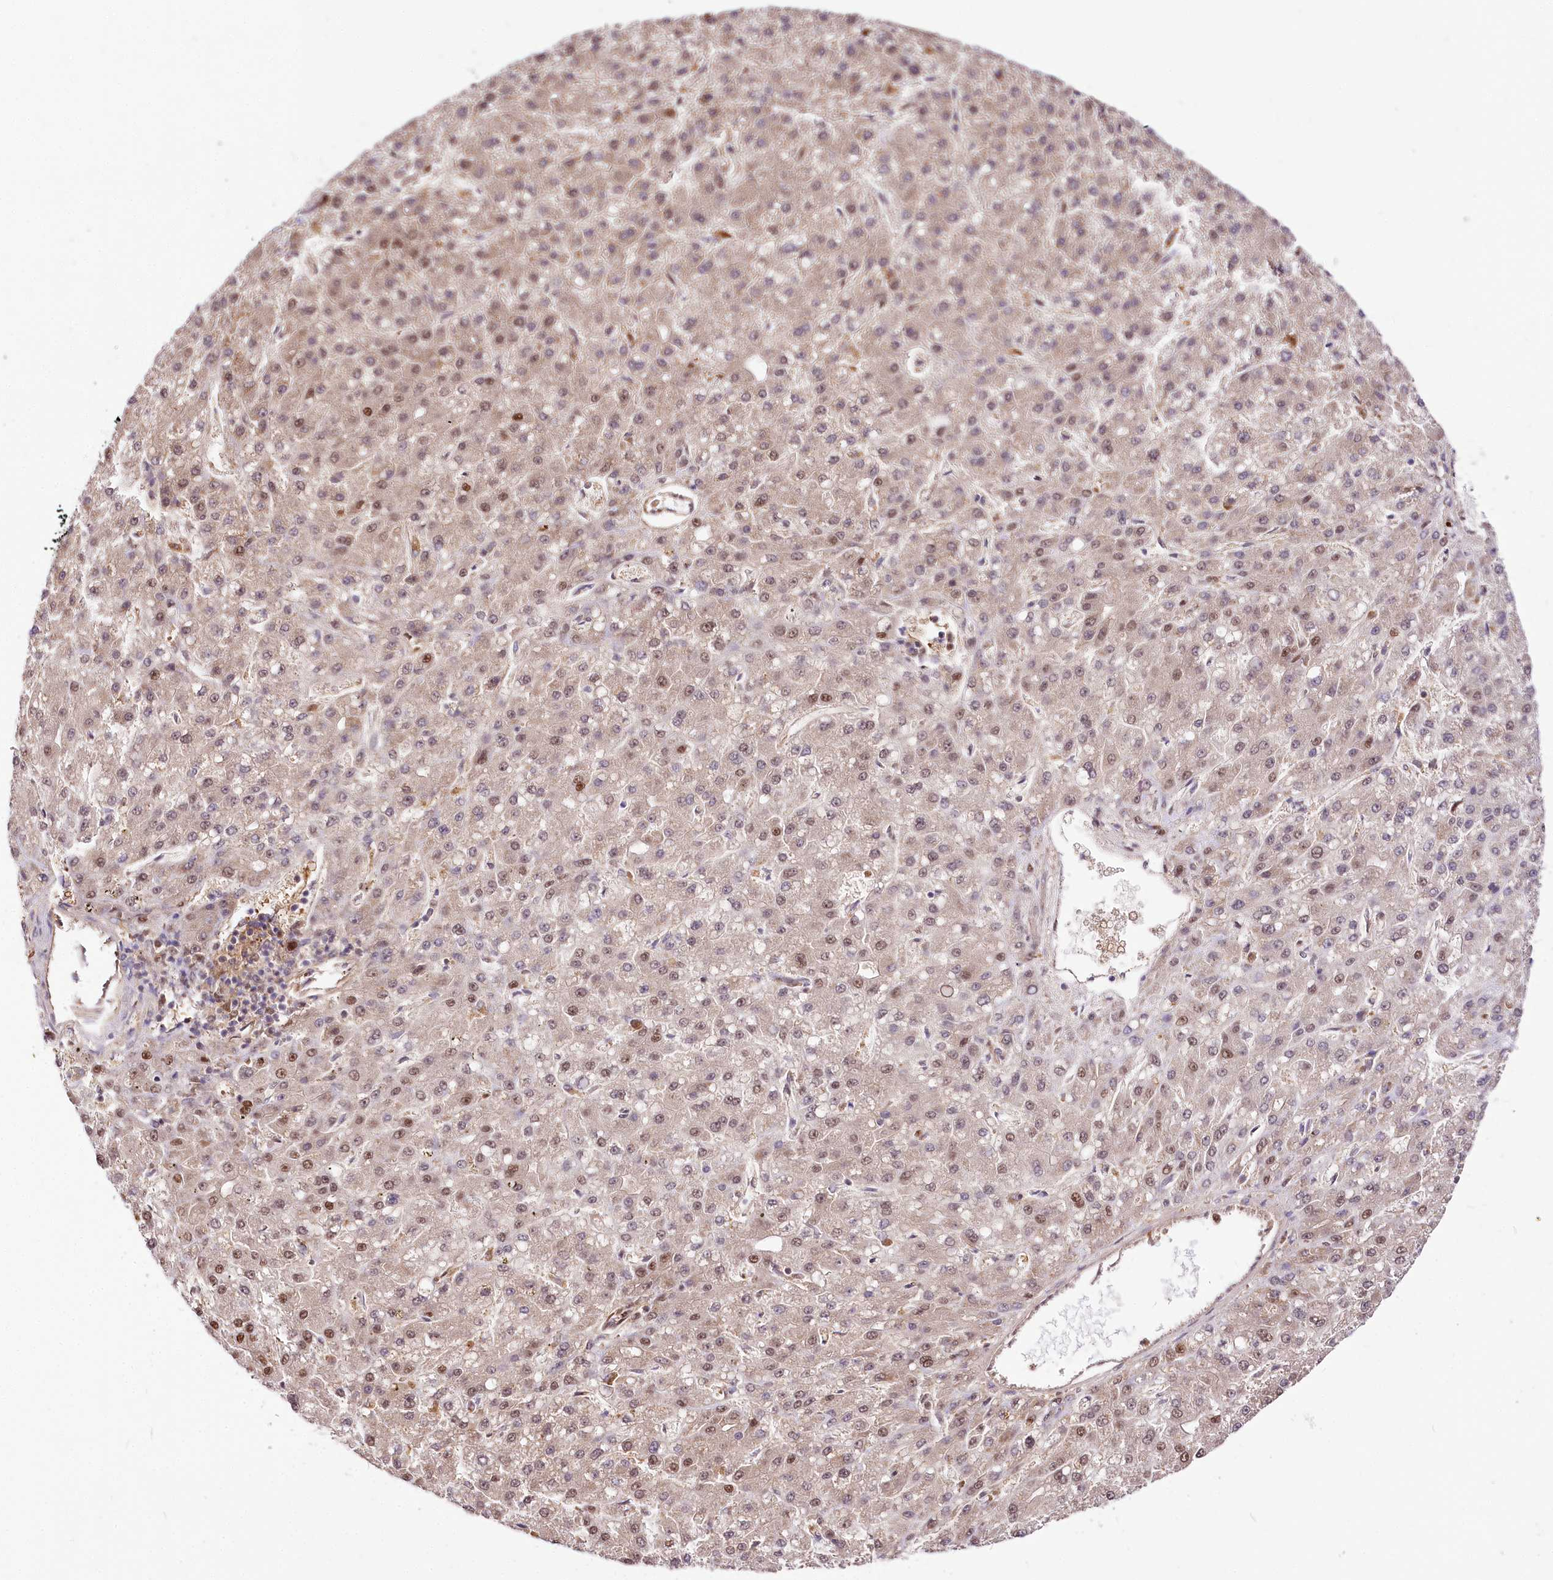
{"staining": {"intensity": "weak", "quantity": "25%-75%", "location": "nuclear"}, "tissue": "liver cancer", "cell_type": "Tumor cells", "image_type": "cancer", "snomed": [{"axis": "morphology", "description": "Carcinoma, Hepatocellular, NOS"}, {"axis": "topography", "description": "Liver"}], "caption": "A brown stain labels weak nuclear staining of a protein in liver cancer (hepatocellular carcinoma) tumor cells.", "gene": "GNL3L", "patient": {"sex": "male", "age": 67}}